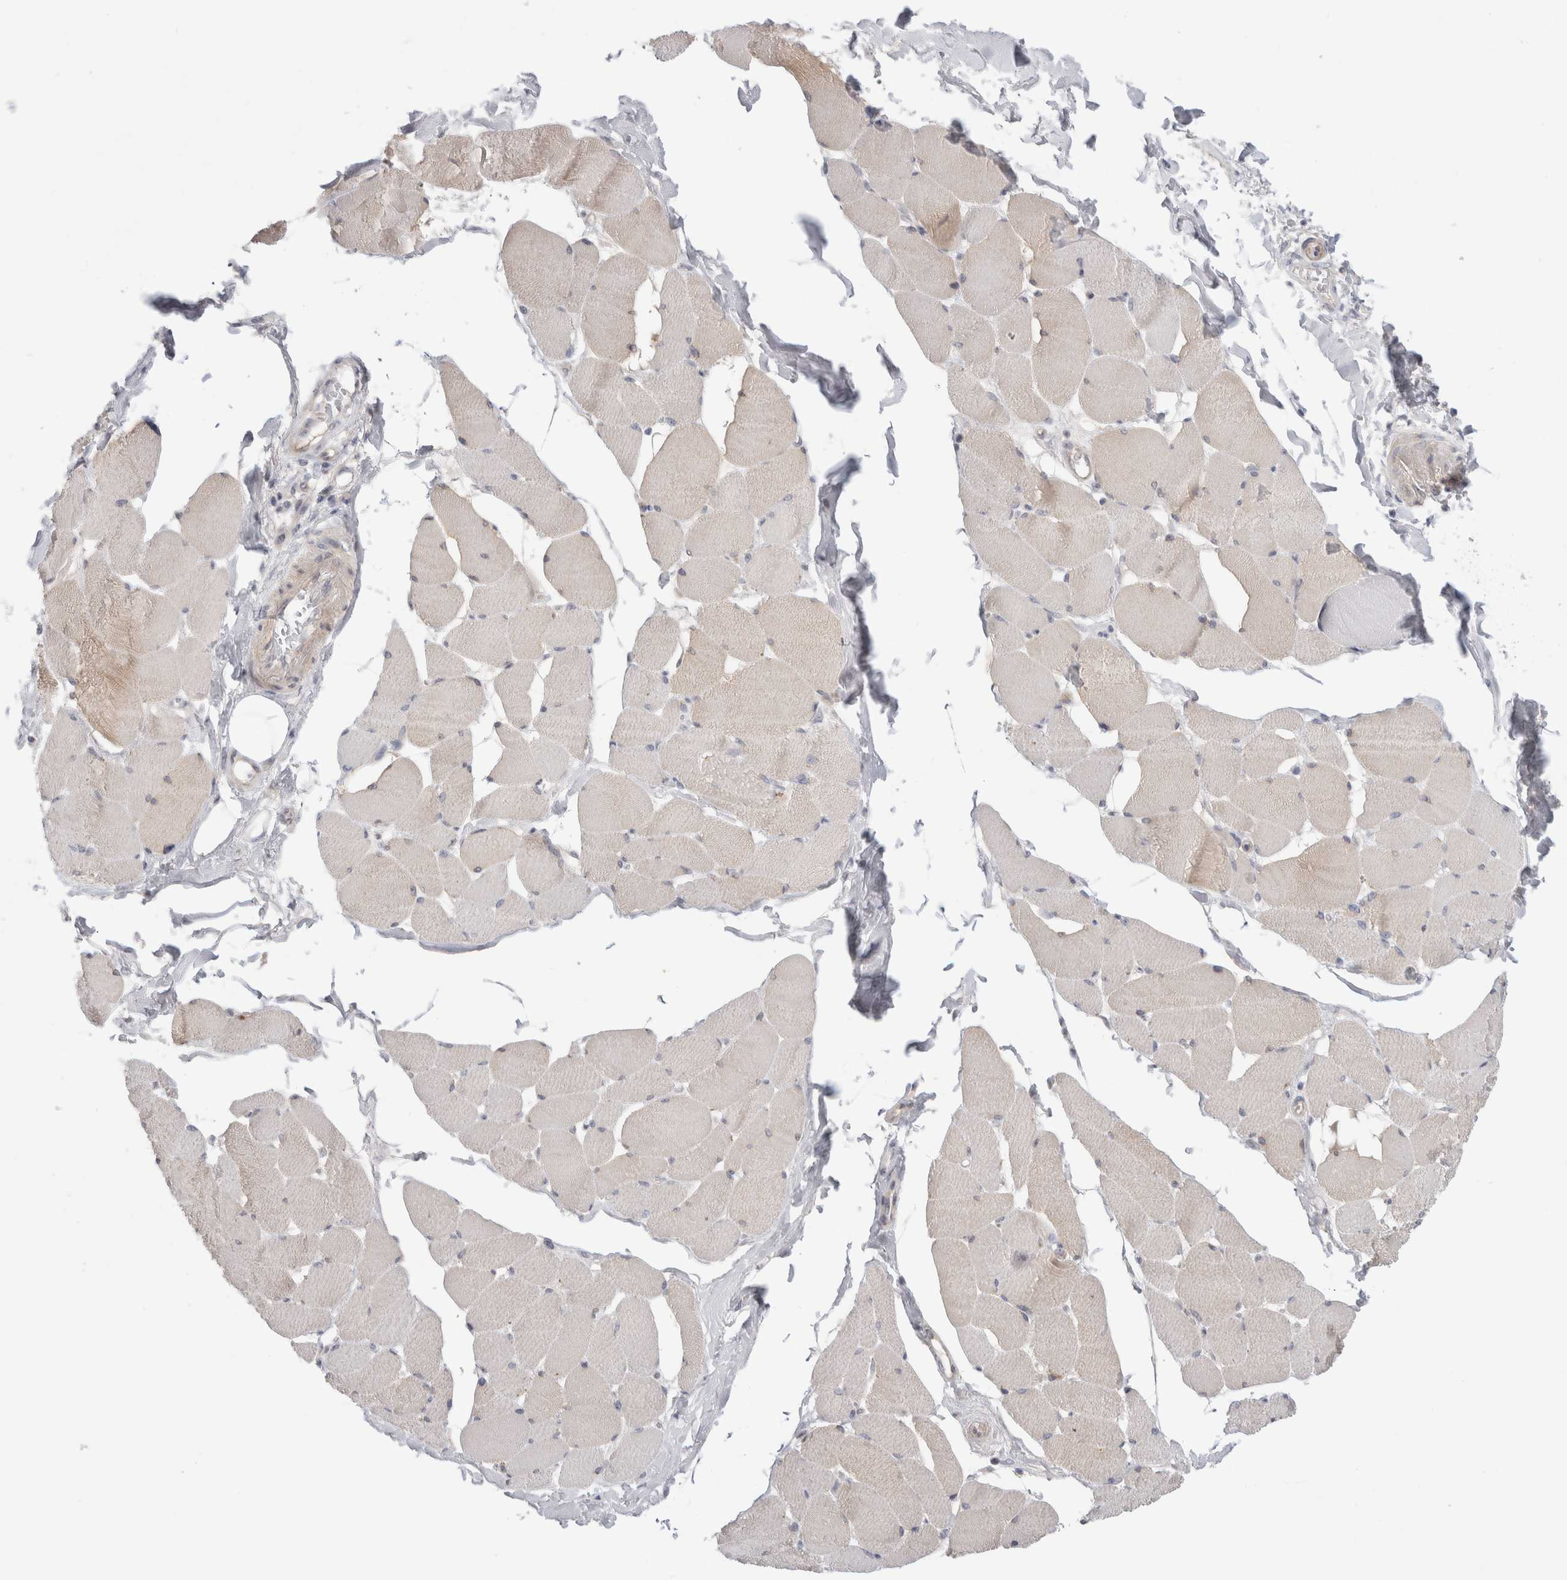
{"staining": {"intensity": "moderate", "quantity": "25%-75%", "location": "cytoplasmic/membranous"}, "tissue": "skeletal muscle", "cell_type": "Myocytes", "image_type": "normal", "snomed": [{"axis": "morphology", "description": "Normal tissue, NOS"}, {"axis": "topography", "description": "Skin"}, {"axis": "topography", "description": "Skeletal muscle"}], "caption": "This photomicrograph reveals immunohistochemistry (IHC) staining of normal human skeletal muscle, with medium moderate cytoplasmic/membranous staining in approximately 25%-75% of myocytes.", "gene": "VANGL1", "patient": {"sex": "male", "age": 83}}